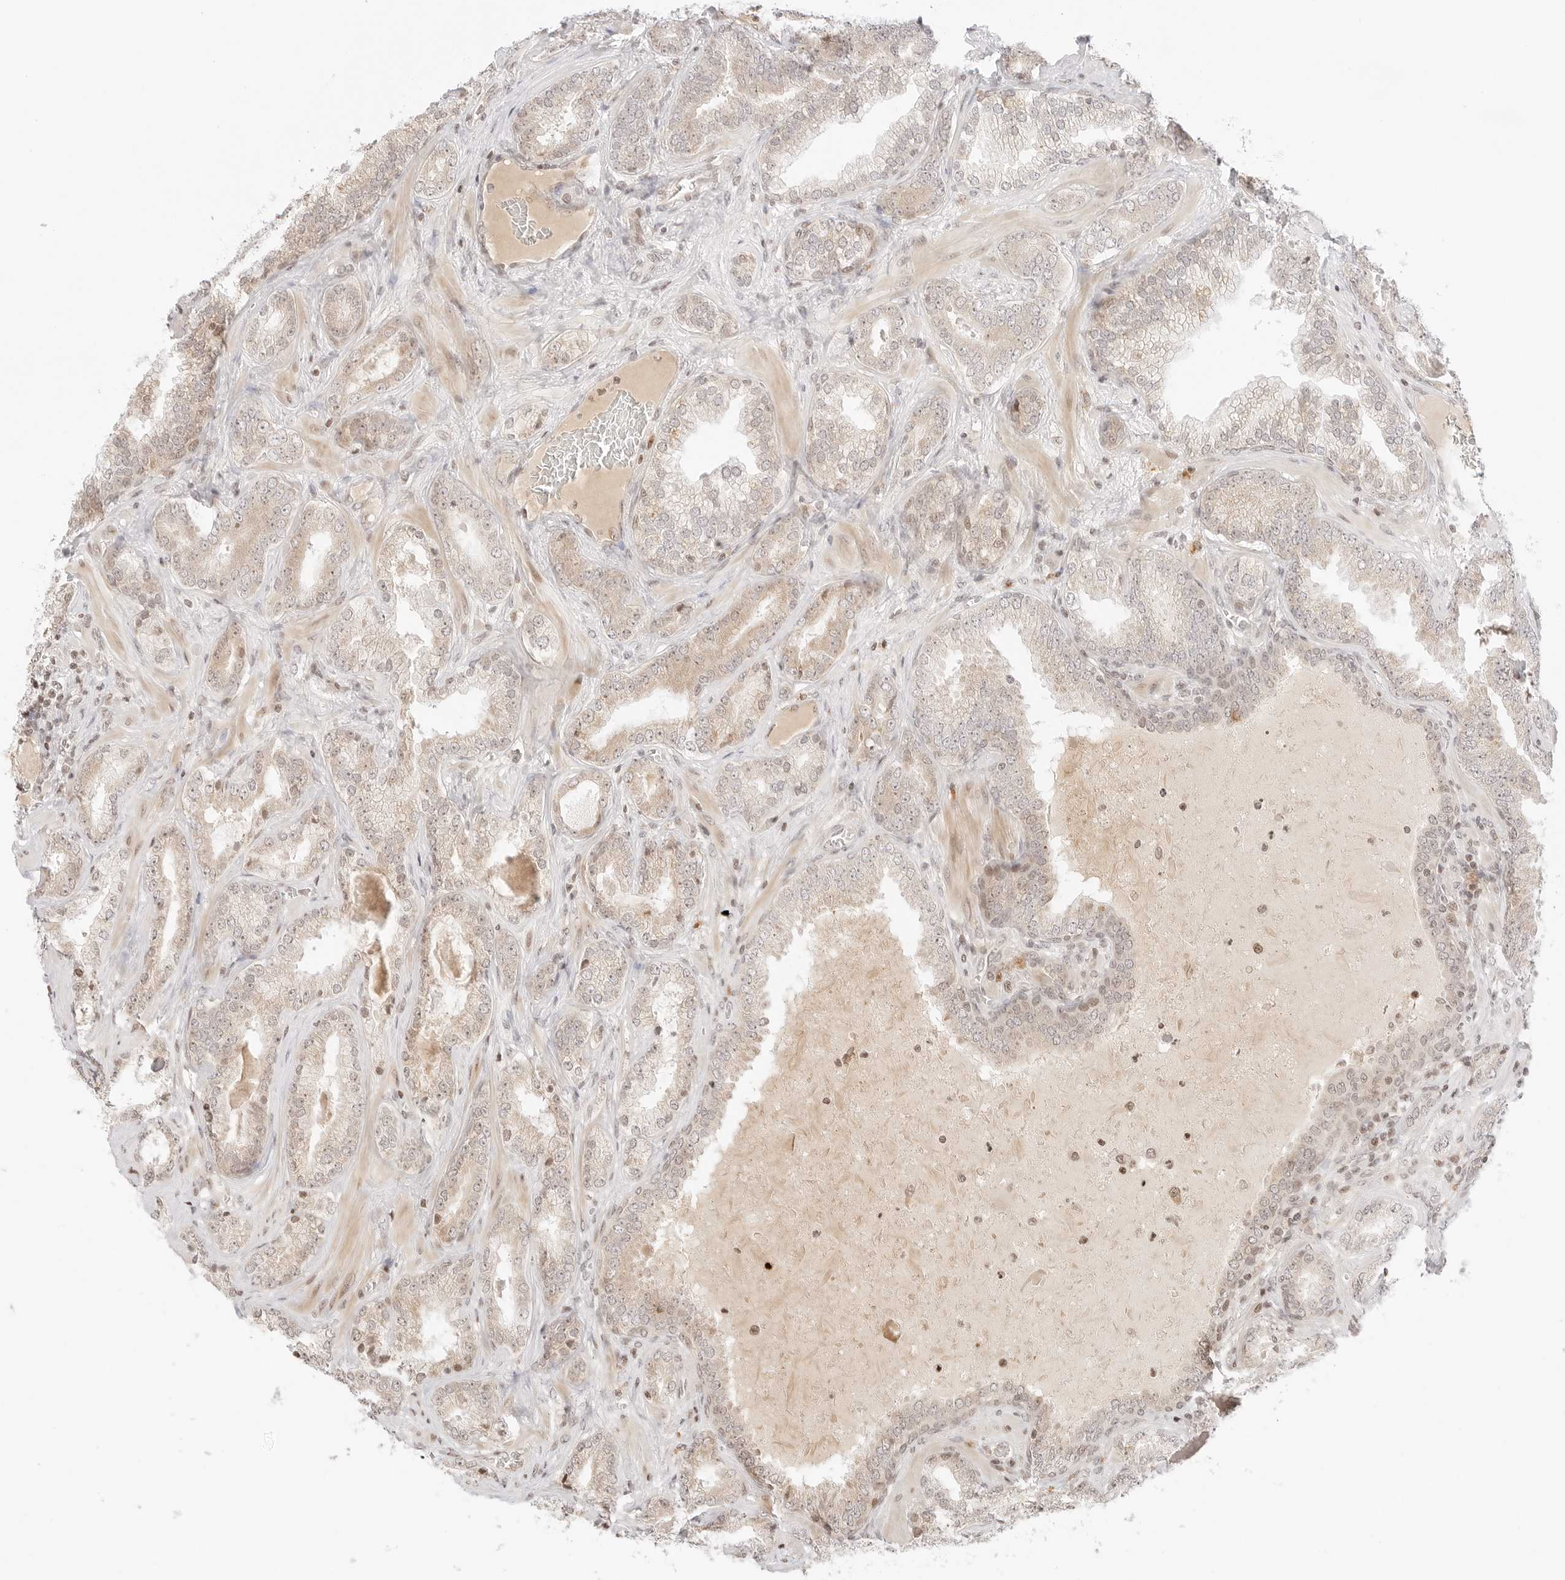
{"staining": {"intensity": "weak", "quantity": ">75%", "location": "cytoplasmic/membranous"}, "tissue": "prostate cancer", "cell_type": "Tumor cells", "image_type": "cancer", "snomed": [{"axis": "morphology", "description": "Adenocarcinoma, High grade"}, {"axis": "topography", "description": "Prostate"}], "caption": "This is an image of IHC staining of prostate adenocarcinoma (high-grade), which shows weak expression in the cytoplasmic/membranous of tumor cells.", "gene": "RPS6KL1", "patient": {"sex": "male", "age": 58}}